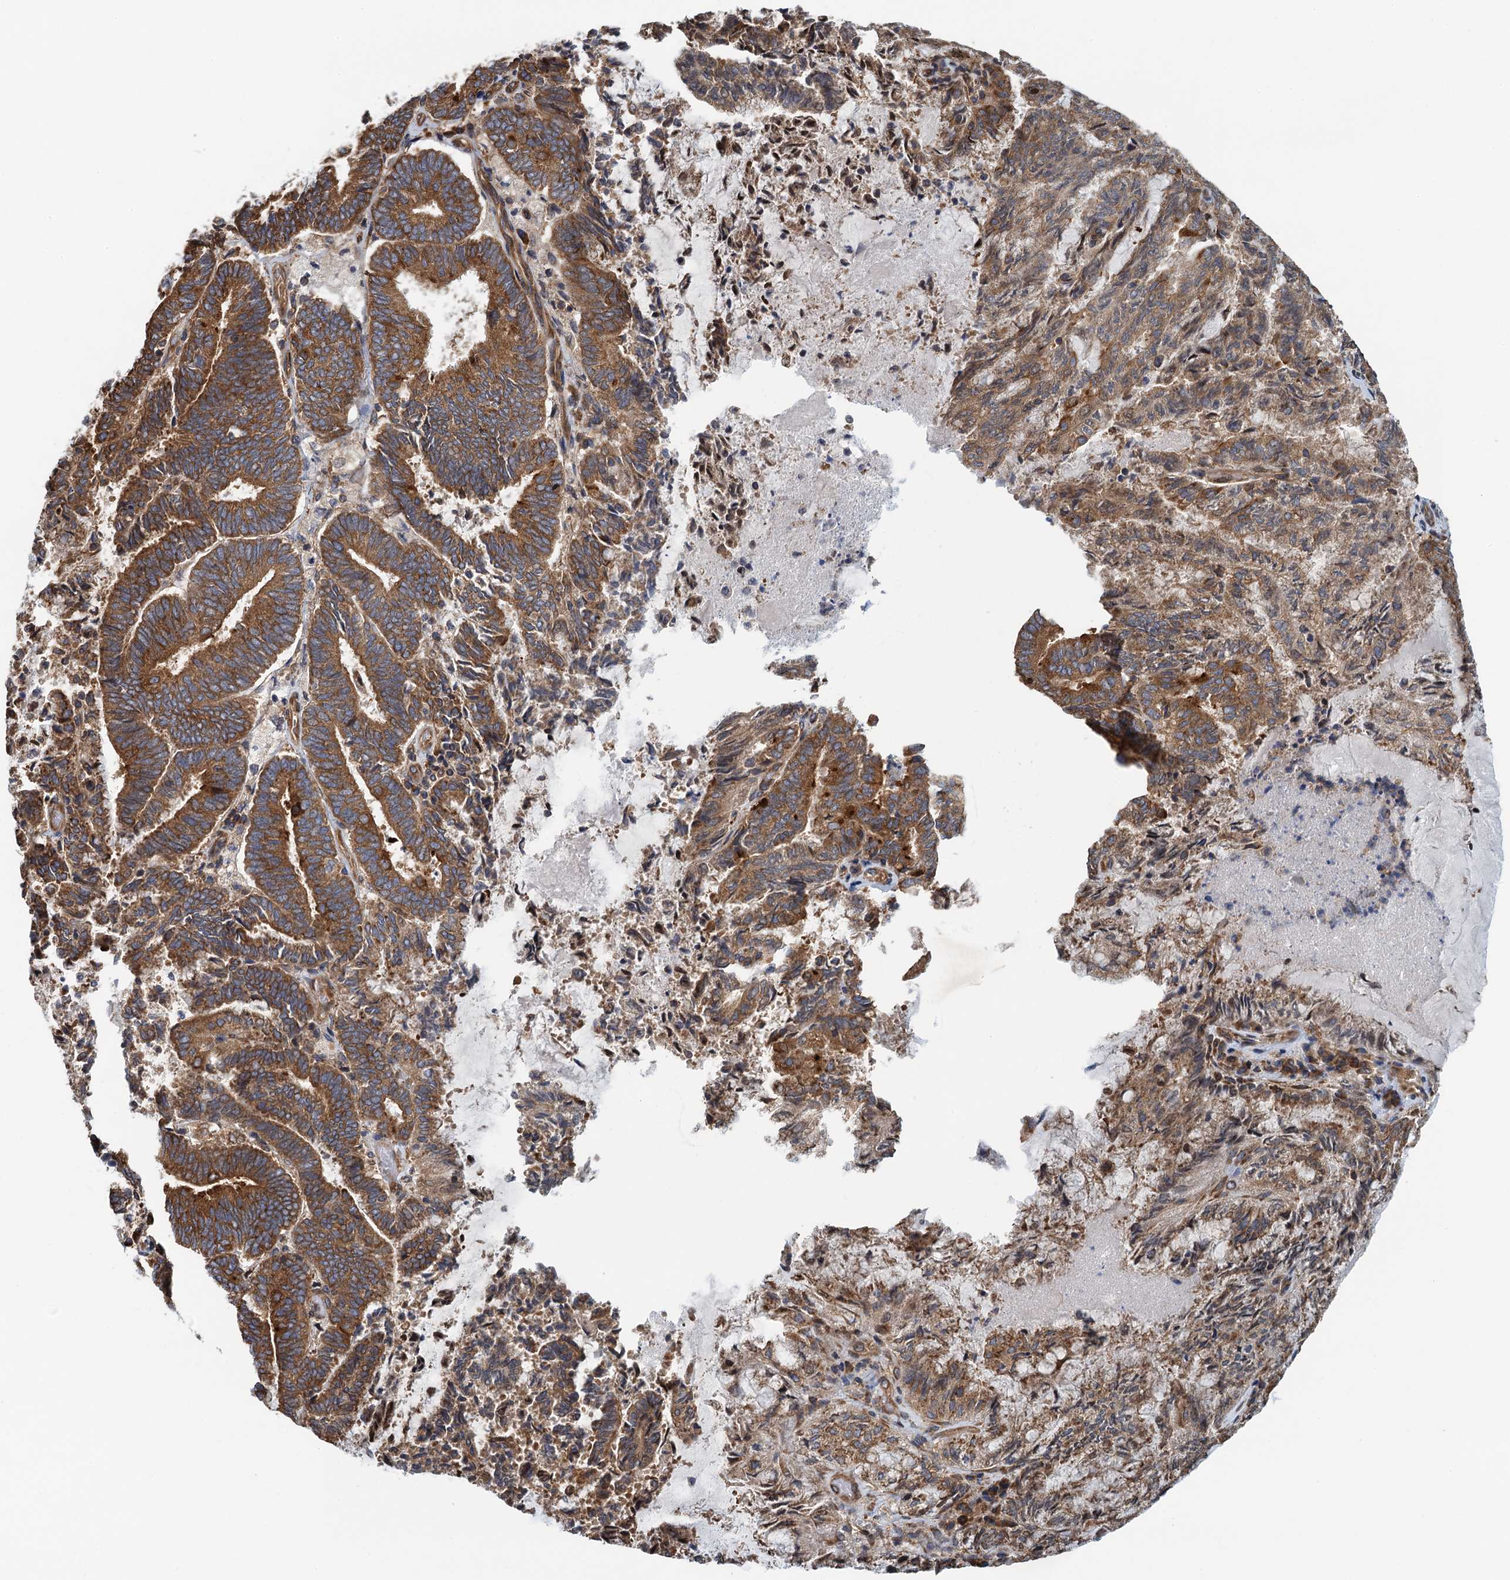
{"staining": {"intensity": "moderate", "quantity": ">75%", "location": "cytoplasmic/membranous"}, "tissue": "endometrial cancer", "cell_type": "Tumor cells", "image_type": "cancer", "snomed": [{"axis": "morphology", "description": "Adenocarcinoma, NOS"}, {"axis": "topography", "description": "Endometrium"}], "caption": "Endometrial adenocarcinoma stained with immunohistochemistry reveals moderate cytoplasmic/membranous staining in about >75% of tumor cells. Using DAB (brown) and hematoxylin (blue) stains, captured at high magnification using brightfield microscopy.", "gene": "MDM1", "patient": {"sex": "female", "age": 80}}